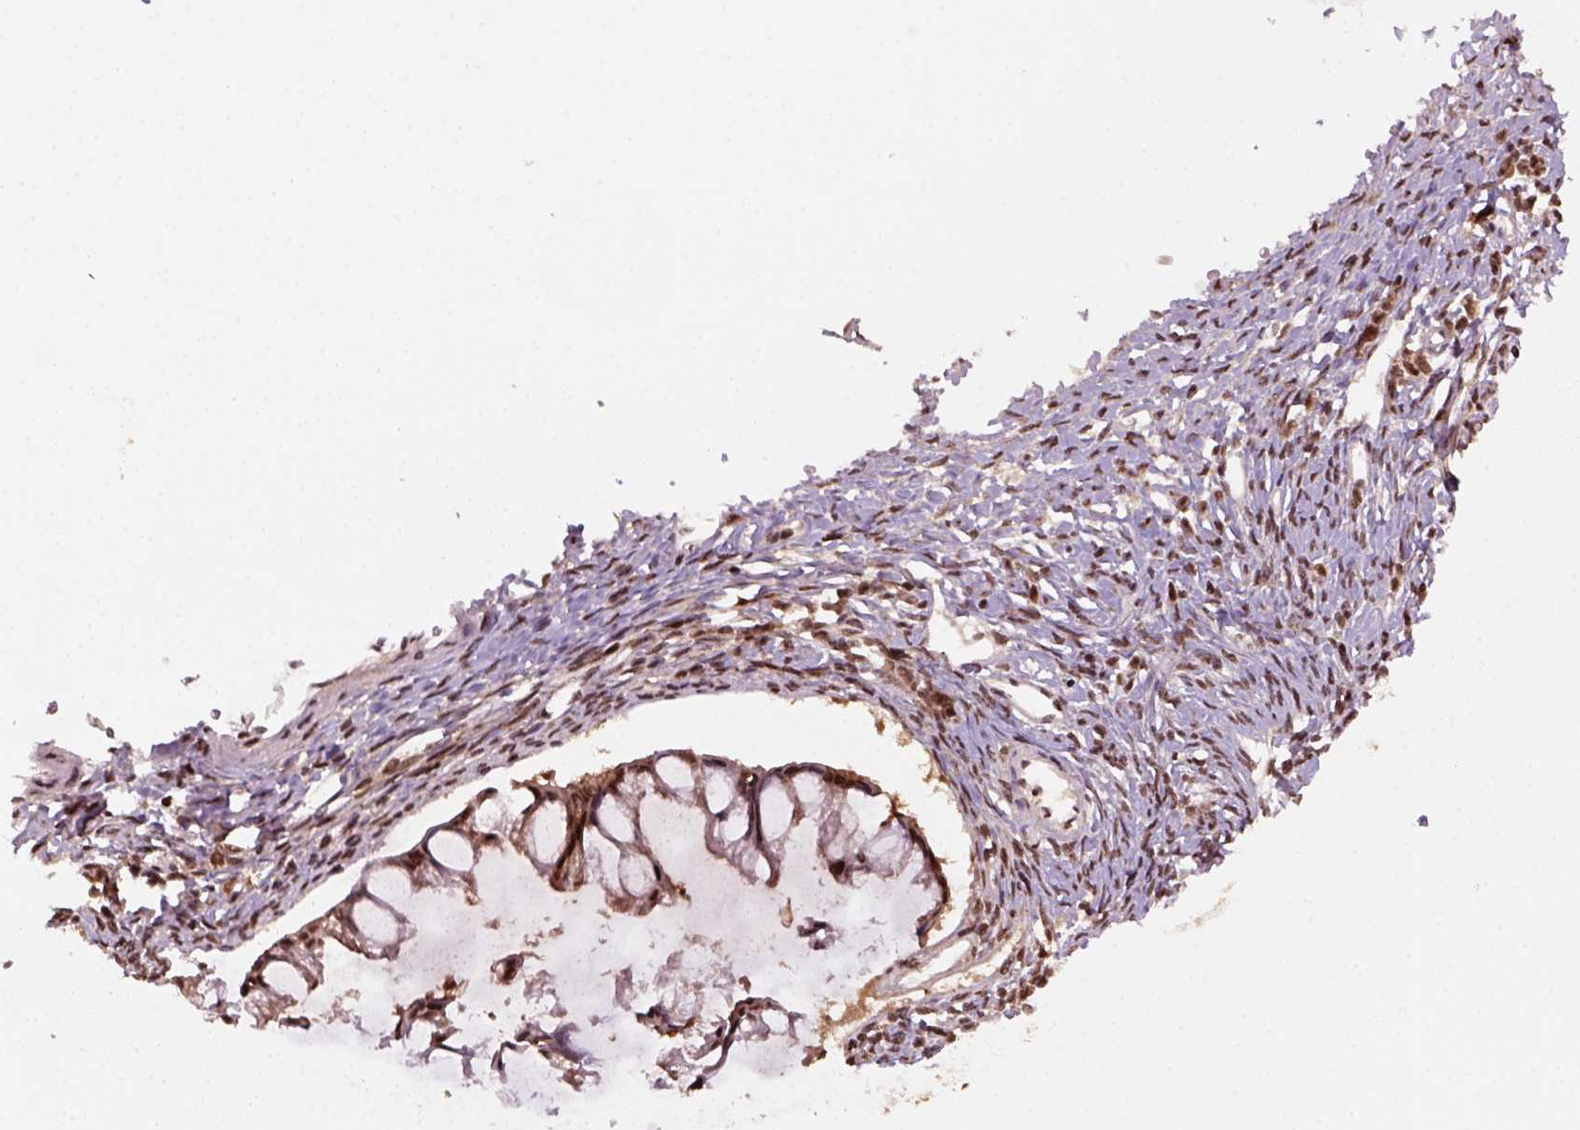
{"staining": {"intensity": "moderate", "quantity": ">75%", "location": "cytoplasmic/membranous,nuclear"}, "tissue": "ovarian cancer", "cell_type": "Tumor cells", "image_type": "cancer", "snomed": [{"axis": "morphology", "description": "Cystadenocarcinoma, mucinous, NOS"}, {"axis": "topography", "description": "Ovary"}], "caption": "Ovarian cancer stained for a protein shows moderate cytoplasmic/membranous and nuclear positivity in tumor cells.", "gene": "GOT1", "patient": {"sex": "female", "age": 73}}